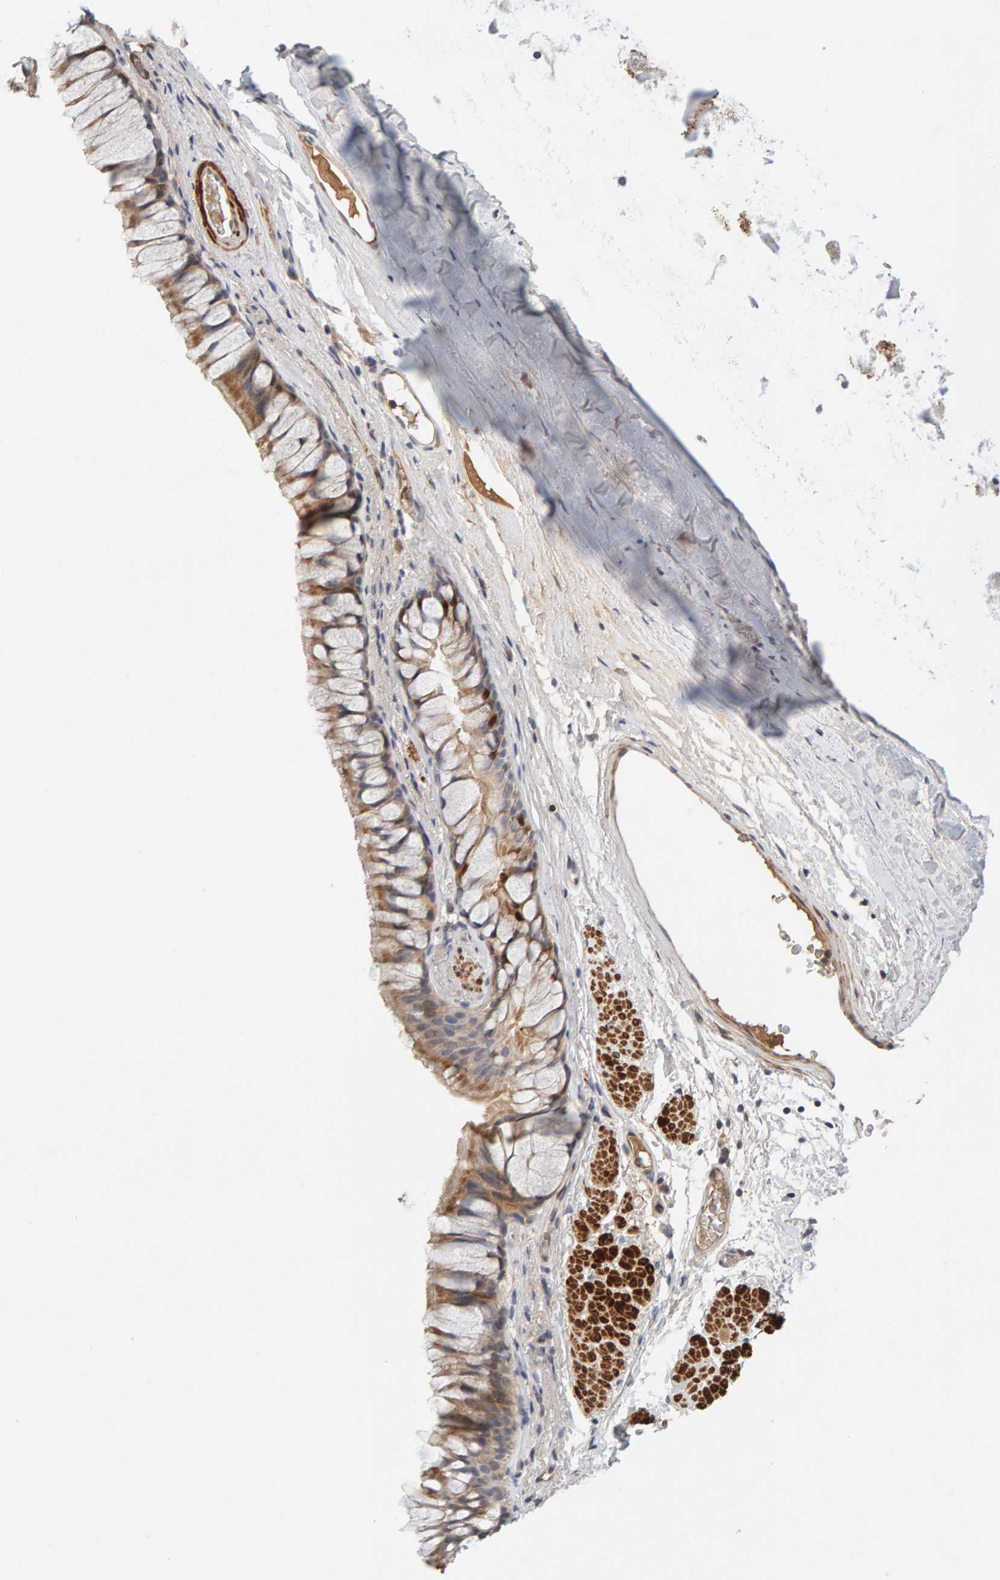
{"staining": {"intensity": "weak", "quantity": ">75%", "location": "cytoplasmic/membranous"}, "tissue": "bronchus", "cell_type": "Respiratory epithelial cells", "image_type": "normal", "snomed": [{"axis": "morphology", "description": "Normal tissue, NOS"}, {"axis": "topography", "description": "Cartilage tissue"}, {"axis": "topography", "description": "Bronchus"}], "caption": "The histopathology image exhibits staining of normal bronchus, revealing weak cytoplasmic/membranous protein staining (brown color) within respiratory epithelial cells.", "gene": "NUDCD1", "patient": {"sex": "female", "age": 53}}